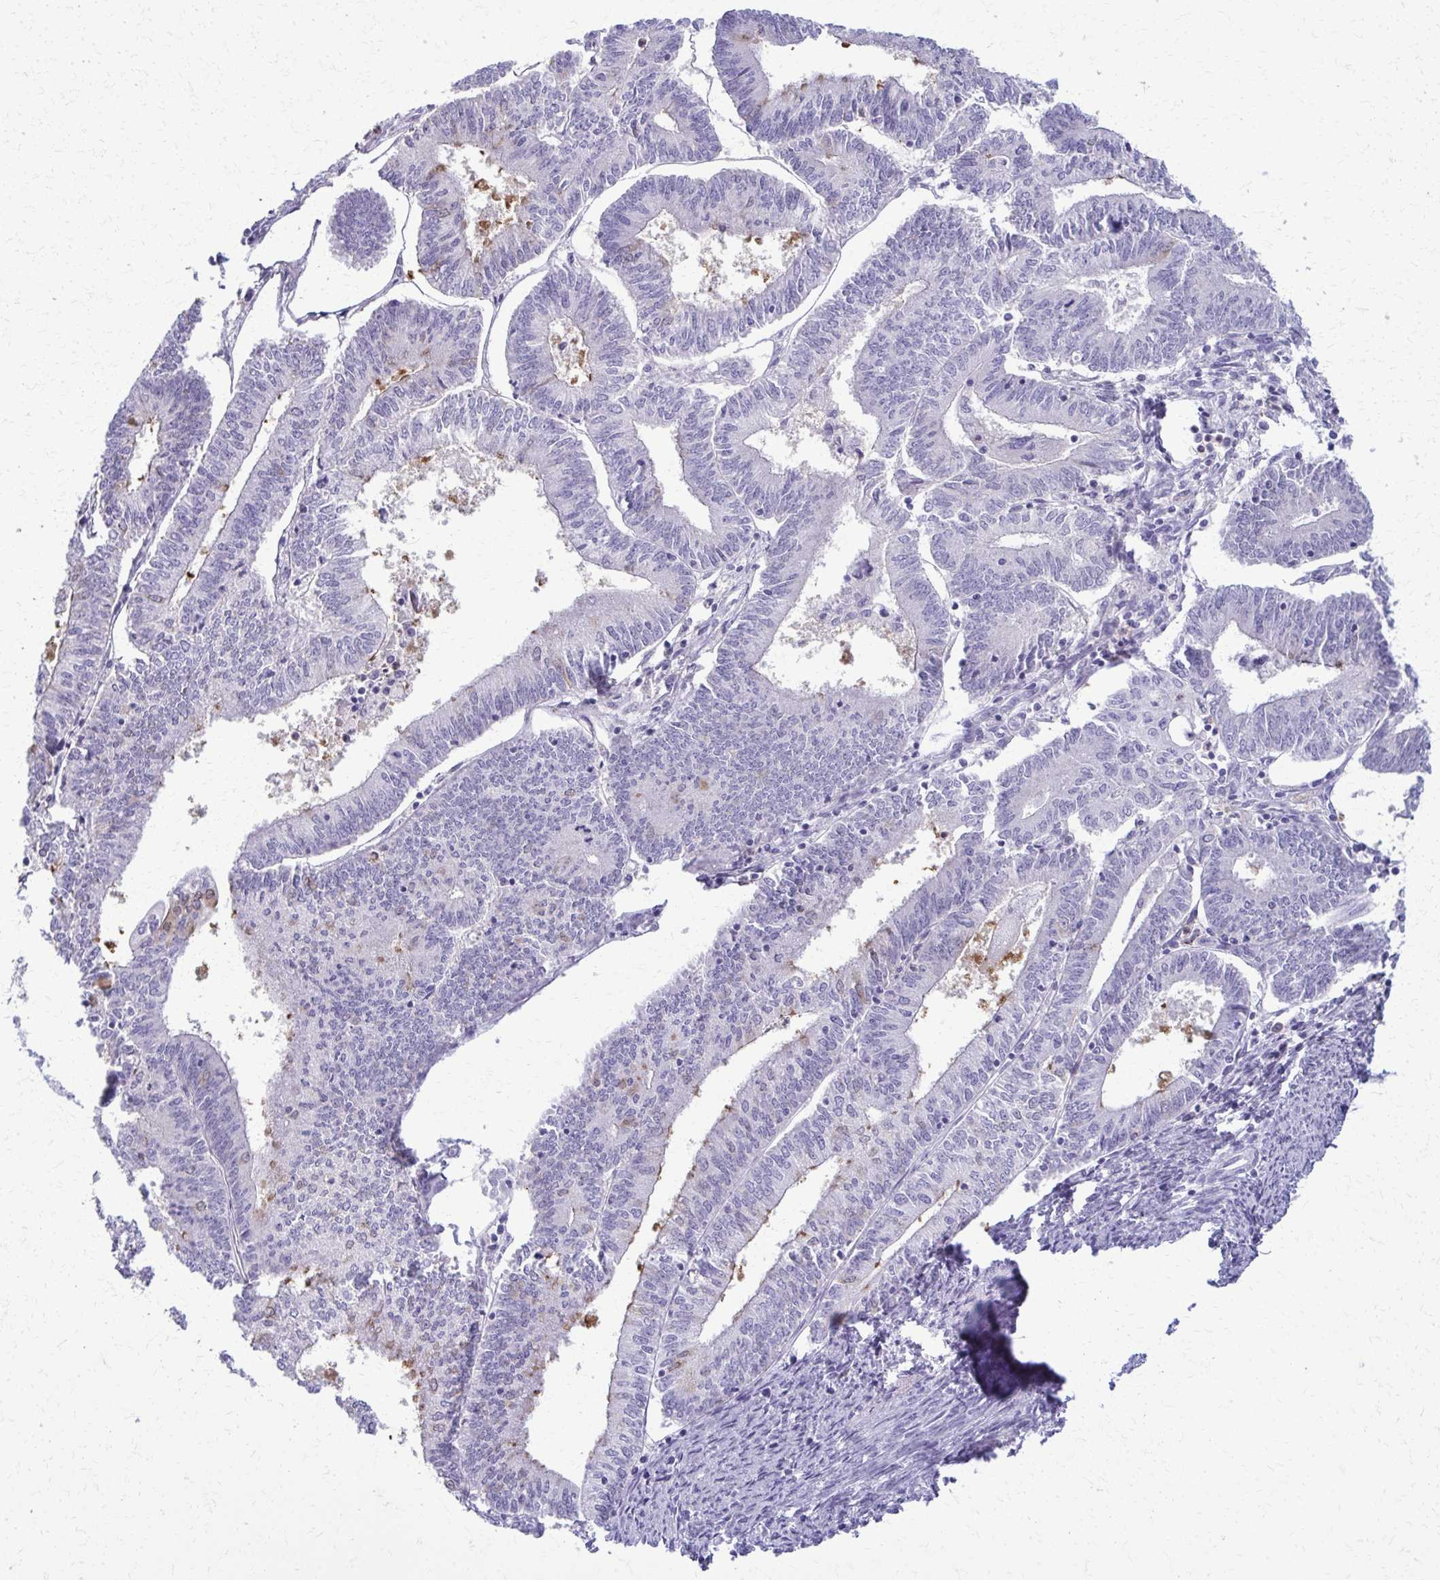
{"staining": {"intensity": "negative", "quantity": "none", "location": "none"}, "tissue": "endometrial cancer", "cell_type": "Tumor cells", "image_type": "cancer", "snomed": [{"axis": "morphology", "description": "Adenocarcinoma, NOS"}, {"axis": "topography", "description": "Endometrium"}], "caption": "DAB (3,3'-diaminobenzidine) immunohistochemical staining of endometrial cancer exhibits no significant staining in tumor cells. (IHC, brightfield microscopy, high magnification).", "gene": "OR4M1", "patient": {"sex": "female", "age": 61}}